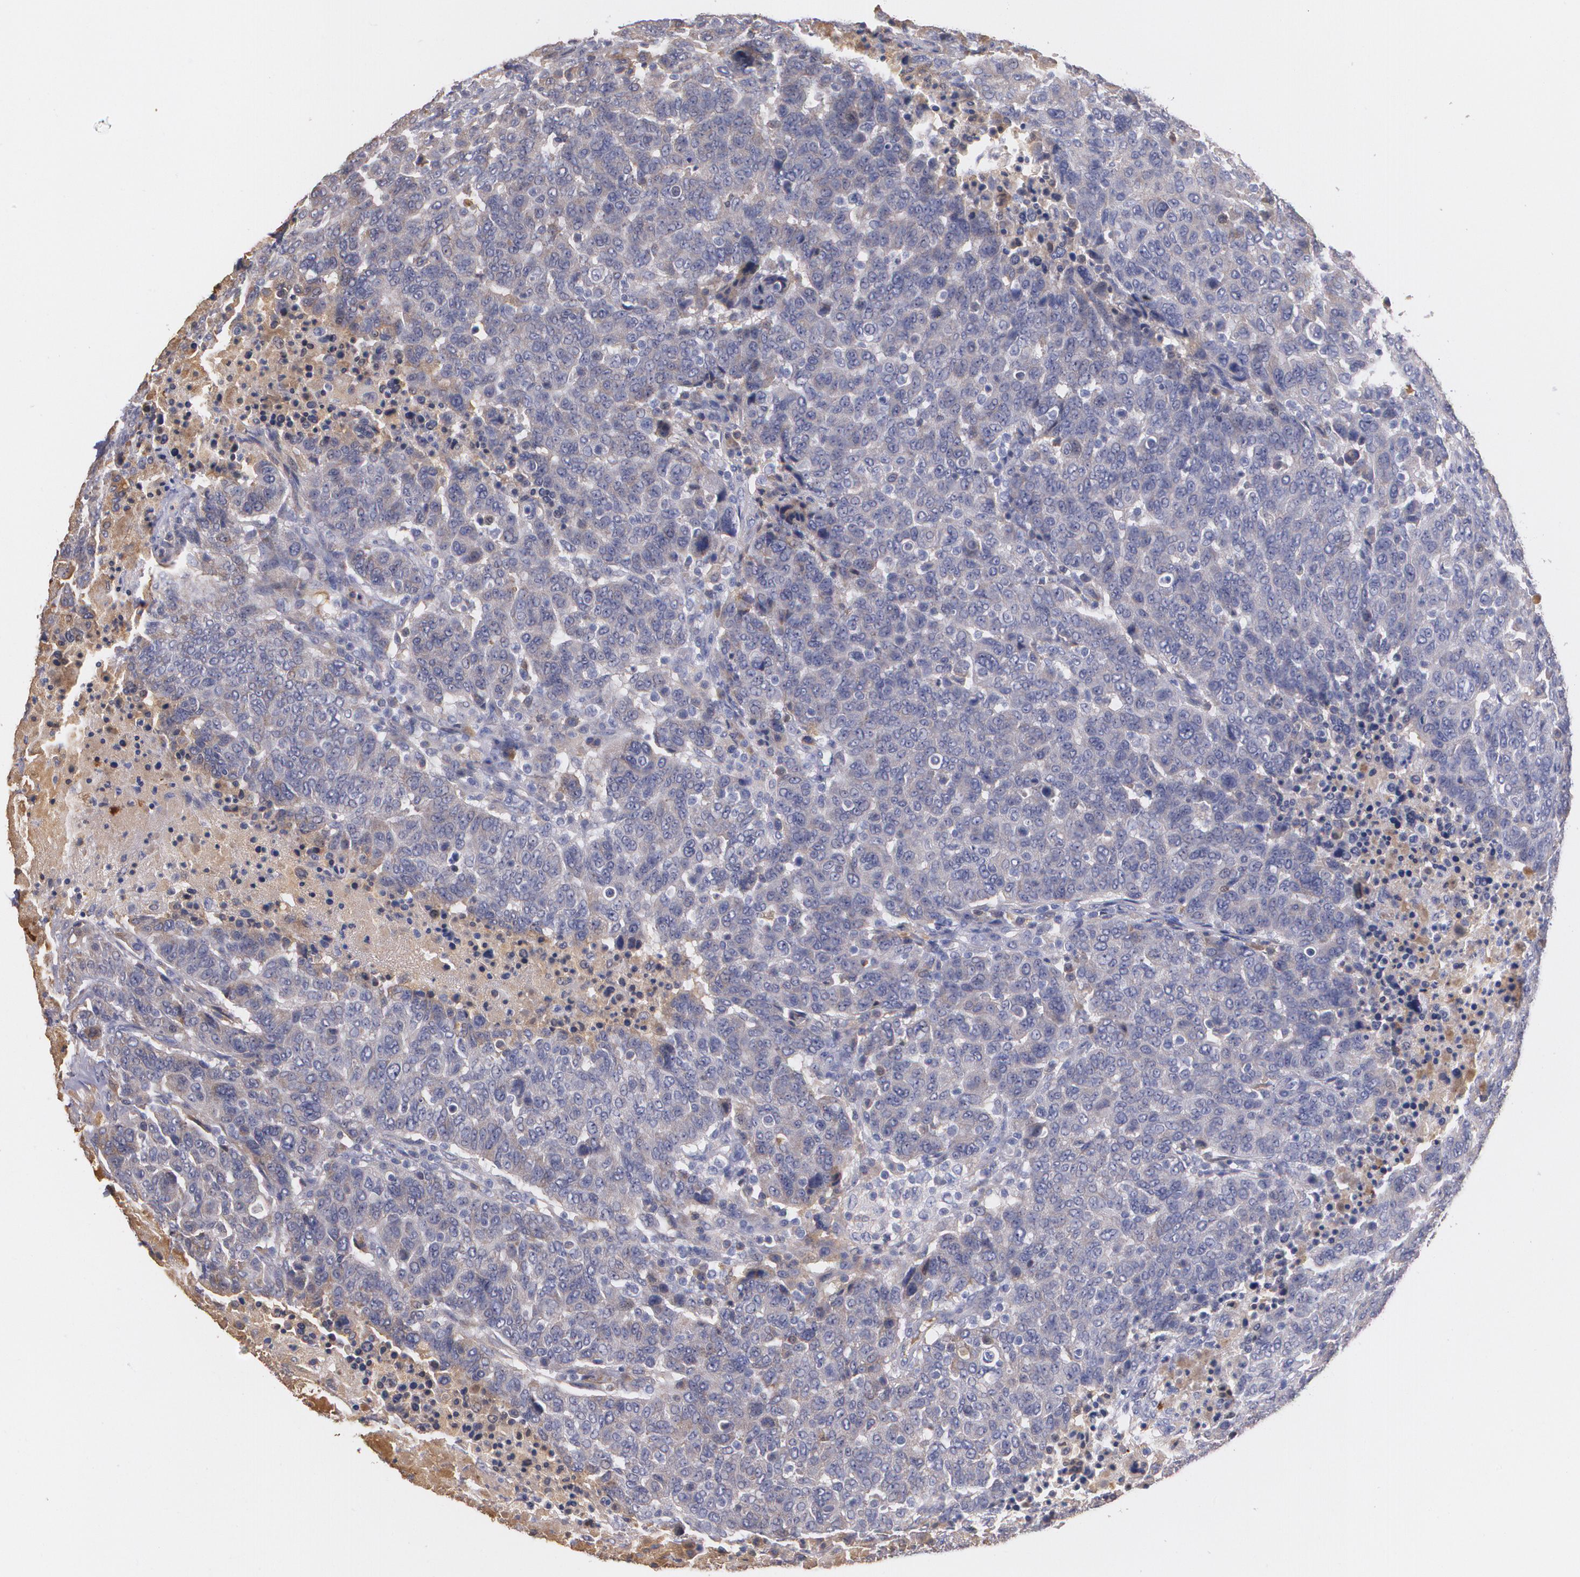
{"staining": {"intensity": "weak", "quantity": "<25%", "location": "cytoplasmic/membranous"}, "tissue": "breast cancer", "cell_type": "Tumor cells", "image_type": "cancer", "snomed": [{"axis": "morphology", "description": "Duct carcinoma"}, {"axis": "topography", "description": "Breast"}], "caption": "This is an immunohistochemistry micrograph of human breast invasive ductal carcinoma. There is no positivity in tumor cells.", "gene": "AMBP", "patient": {"sex": "female", "age": 37}}